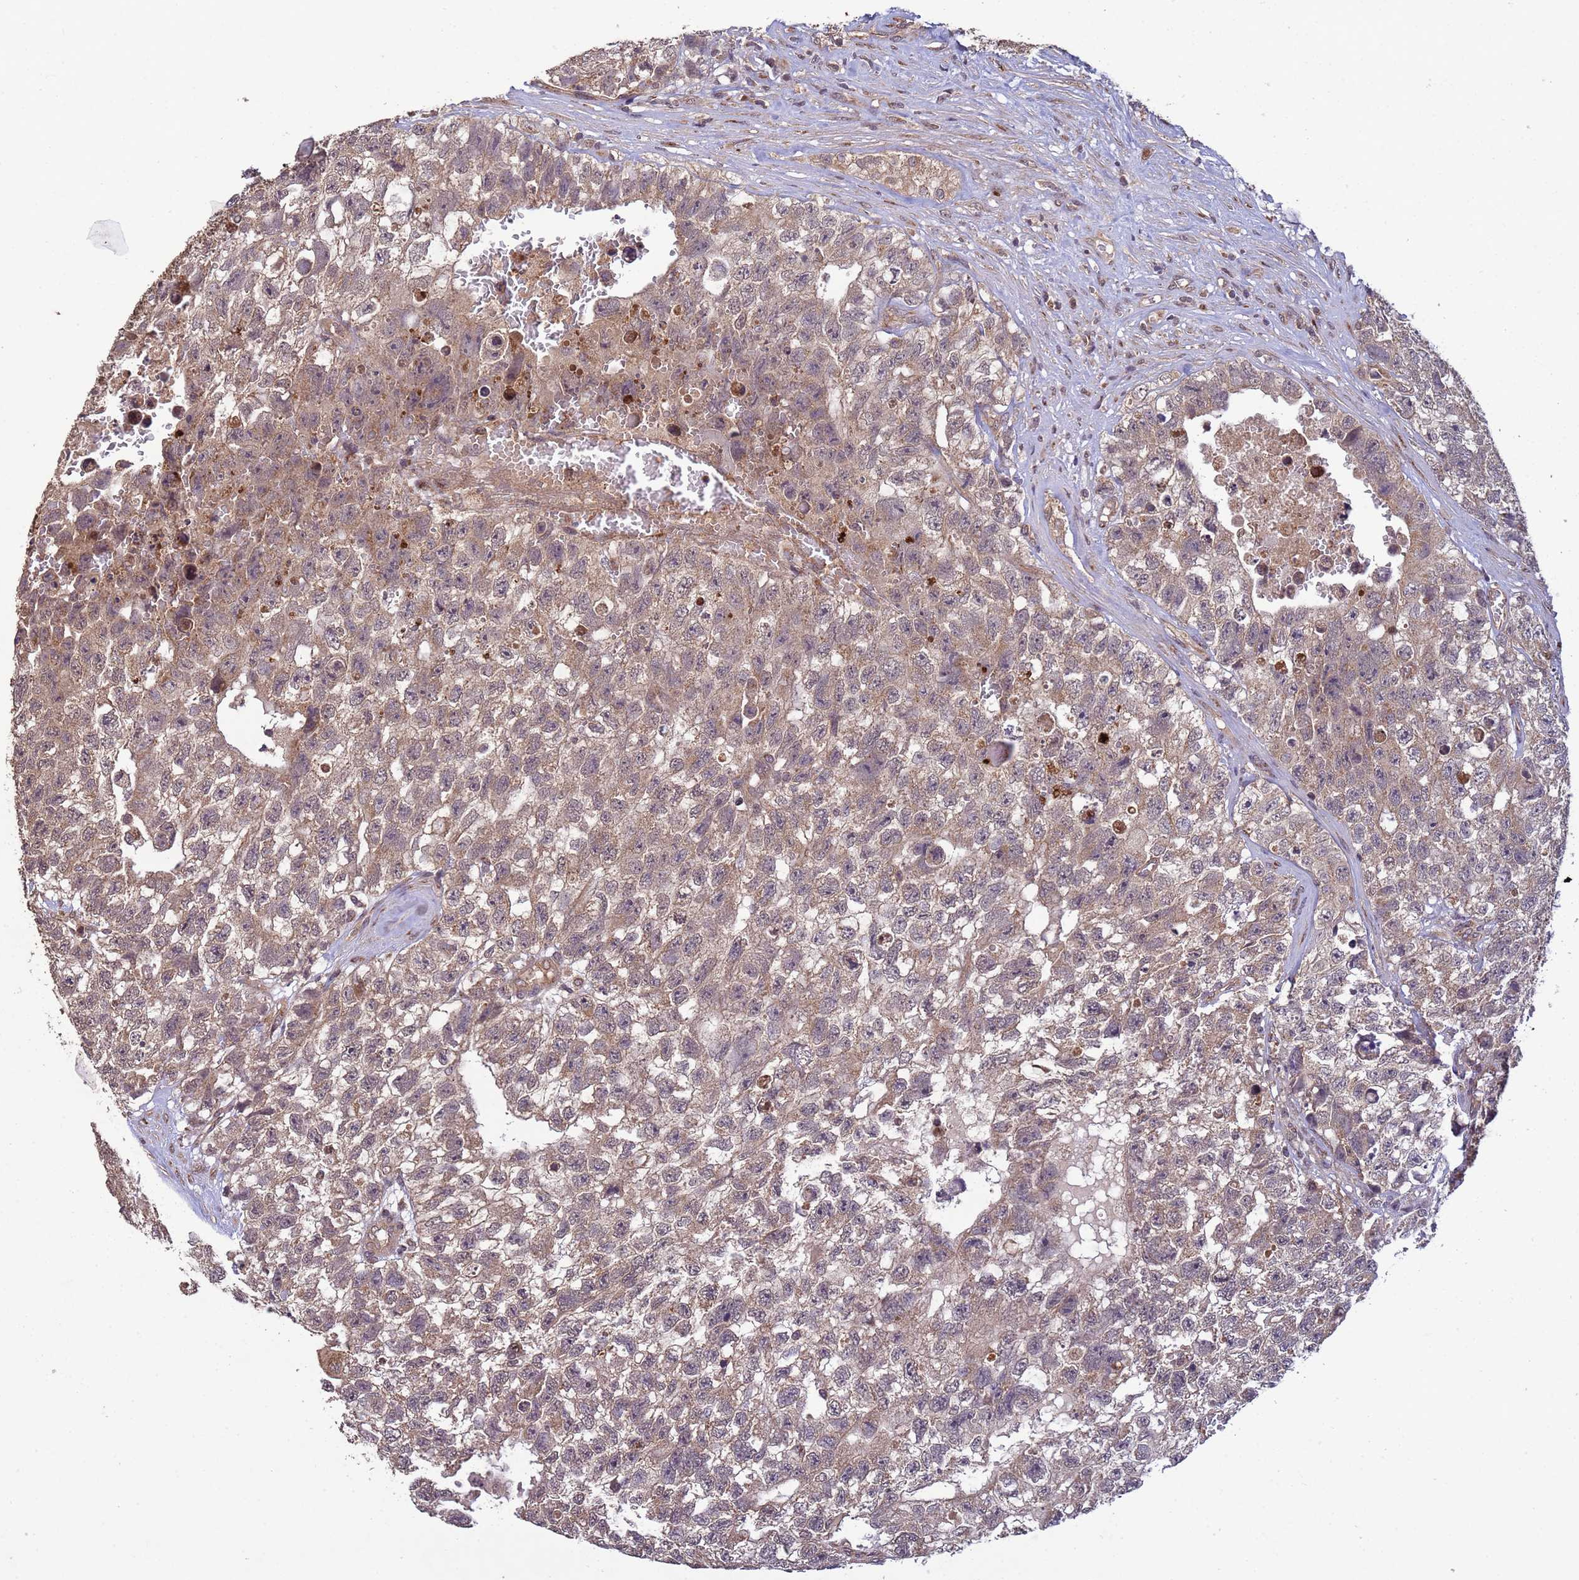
{"staining": {"intensity": "weak", "quantity": ">75%", "location": "cytoplasmic/membranous"}, "tissue": "testis cancer", "cell_type": "Tumor cells", "image_type": "cancer", "snomed": [{"axis": "morphology", "description": "Carcinoma, Embryonal, NOS"}, {"axis": "topography", "description": "Testis"}], "caption": "Protein expression analysis of testis embryonal carcinoma displays weak cytoplasmic/membranous staining in about >75% of tumor cells. (Stains: DAB (3,3'-diaminobenzidine) in brown, nuclei in blue, Microscopy: brightfield microscopy at high magnification).", "gene": "FASTKD1", "patient": {"sex": "male", "age": 26}}